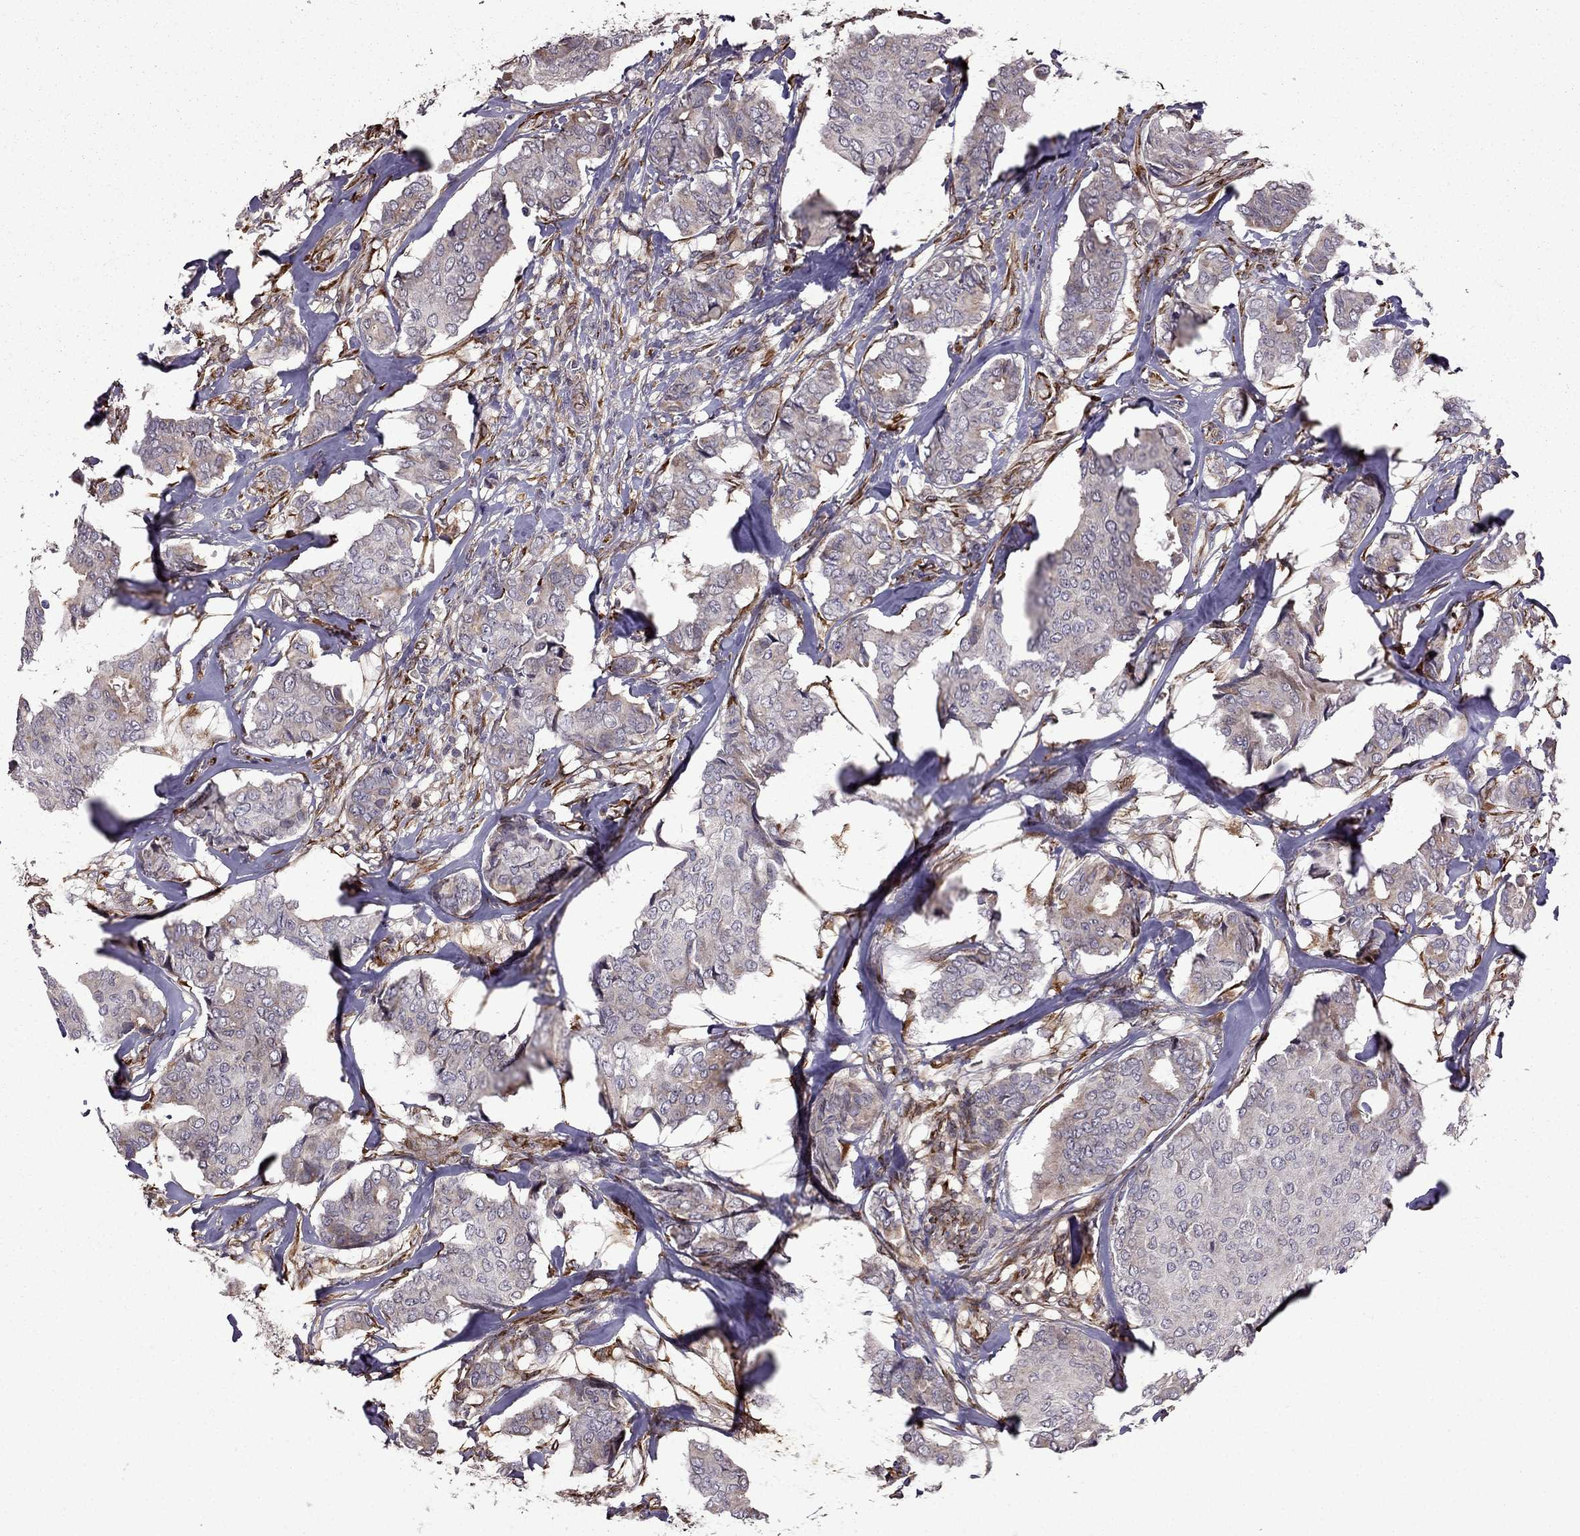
{"staining": {"intensity": "weak", "quantity": "<25%", "location": "cytoplasmic/membranous"}, "tissue": "breast cancer", "cell_type": "Tumor cells", "image_type": "cancer", "snomed": [{"axis": "morphology", "description": "Duct carcinoma"}, {"axis": "topography", "description": "Breast"}], "caption": "Tumor cells are negative for brown protein staining in breast cancer. (Brightfield microscopy of DAB immunohistochemistry (IHC) at high magnification).", "gene": "IKBIP", "patient": {"sex": "female", "age": 75}}